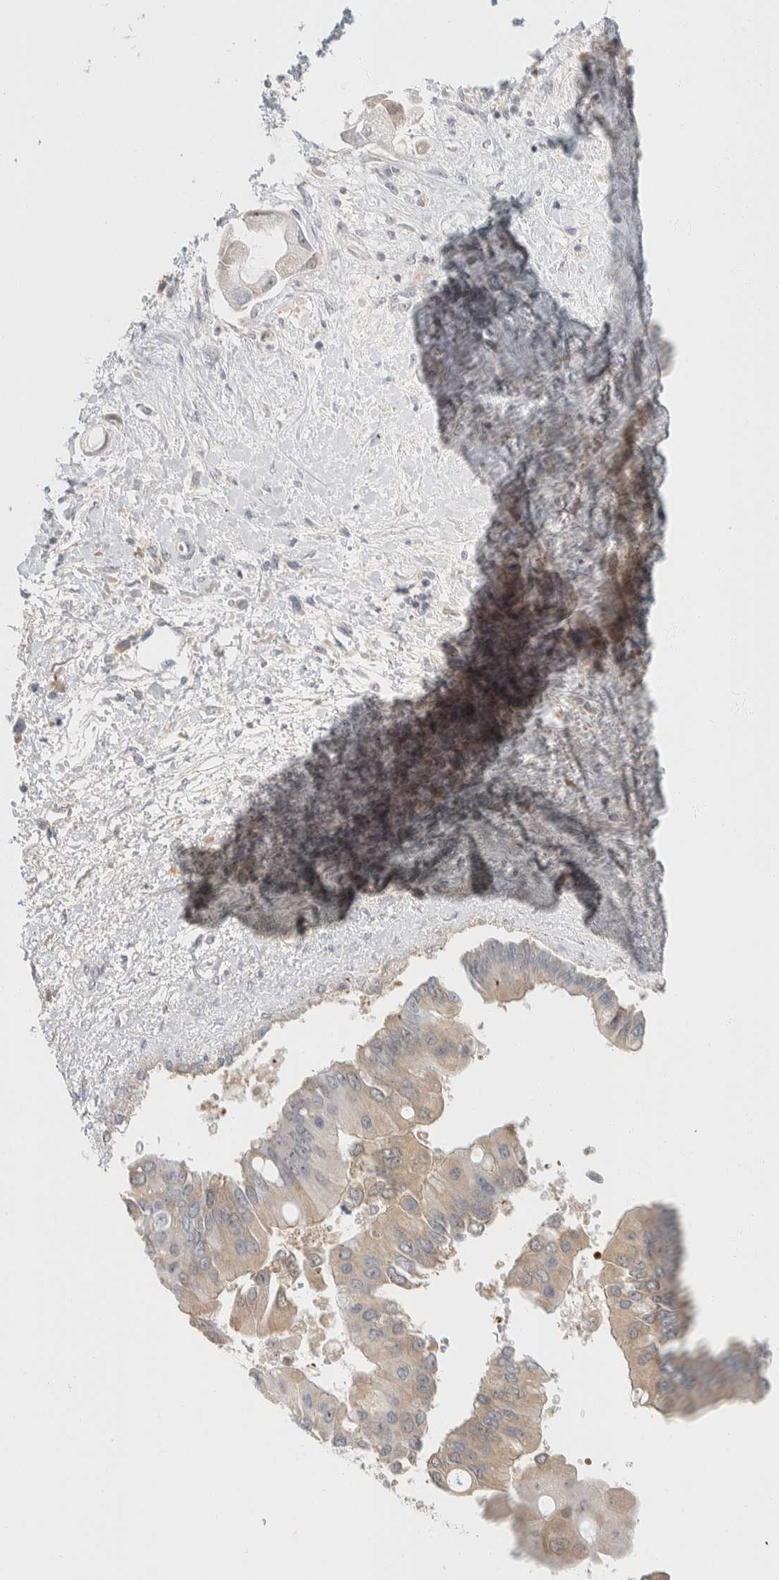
{"staining": {"intensity": "weak", "quantity": "<25%", "location": "cytoplasmic/membranous"}, "tissue": "liver cancer", "cell_type": "Tumor cells", "image_type": "cancer", "snomed": [{"axis": "morphology", "description": "Cholangiocarcinoma"}, {"axis": "topography", "description": "Liver"}], "caption": "The photomicrograph demonstrates no staining of tumor cells in liver cholangiocarcinoma. Brightfield microscopy of immunohistochemistry (IHC) stained with DAB (brown) and hematoxylin (blue), captured at high magnification.", "gene": "ZBTB2", "patient": {"sex": "male", "age": 50}}